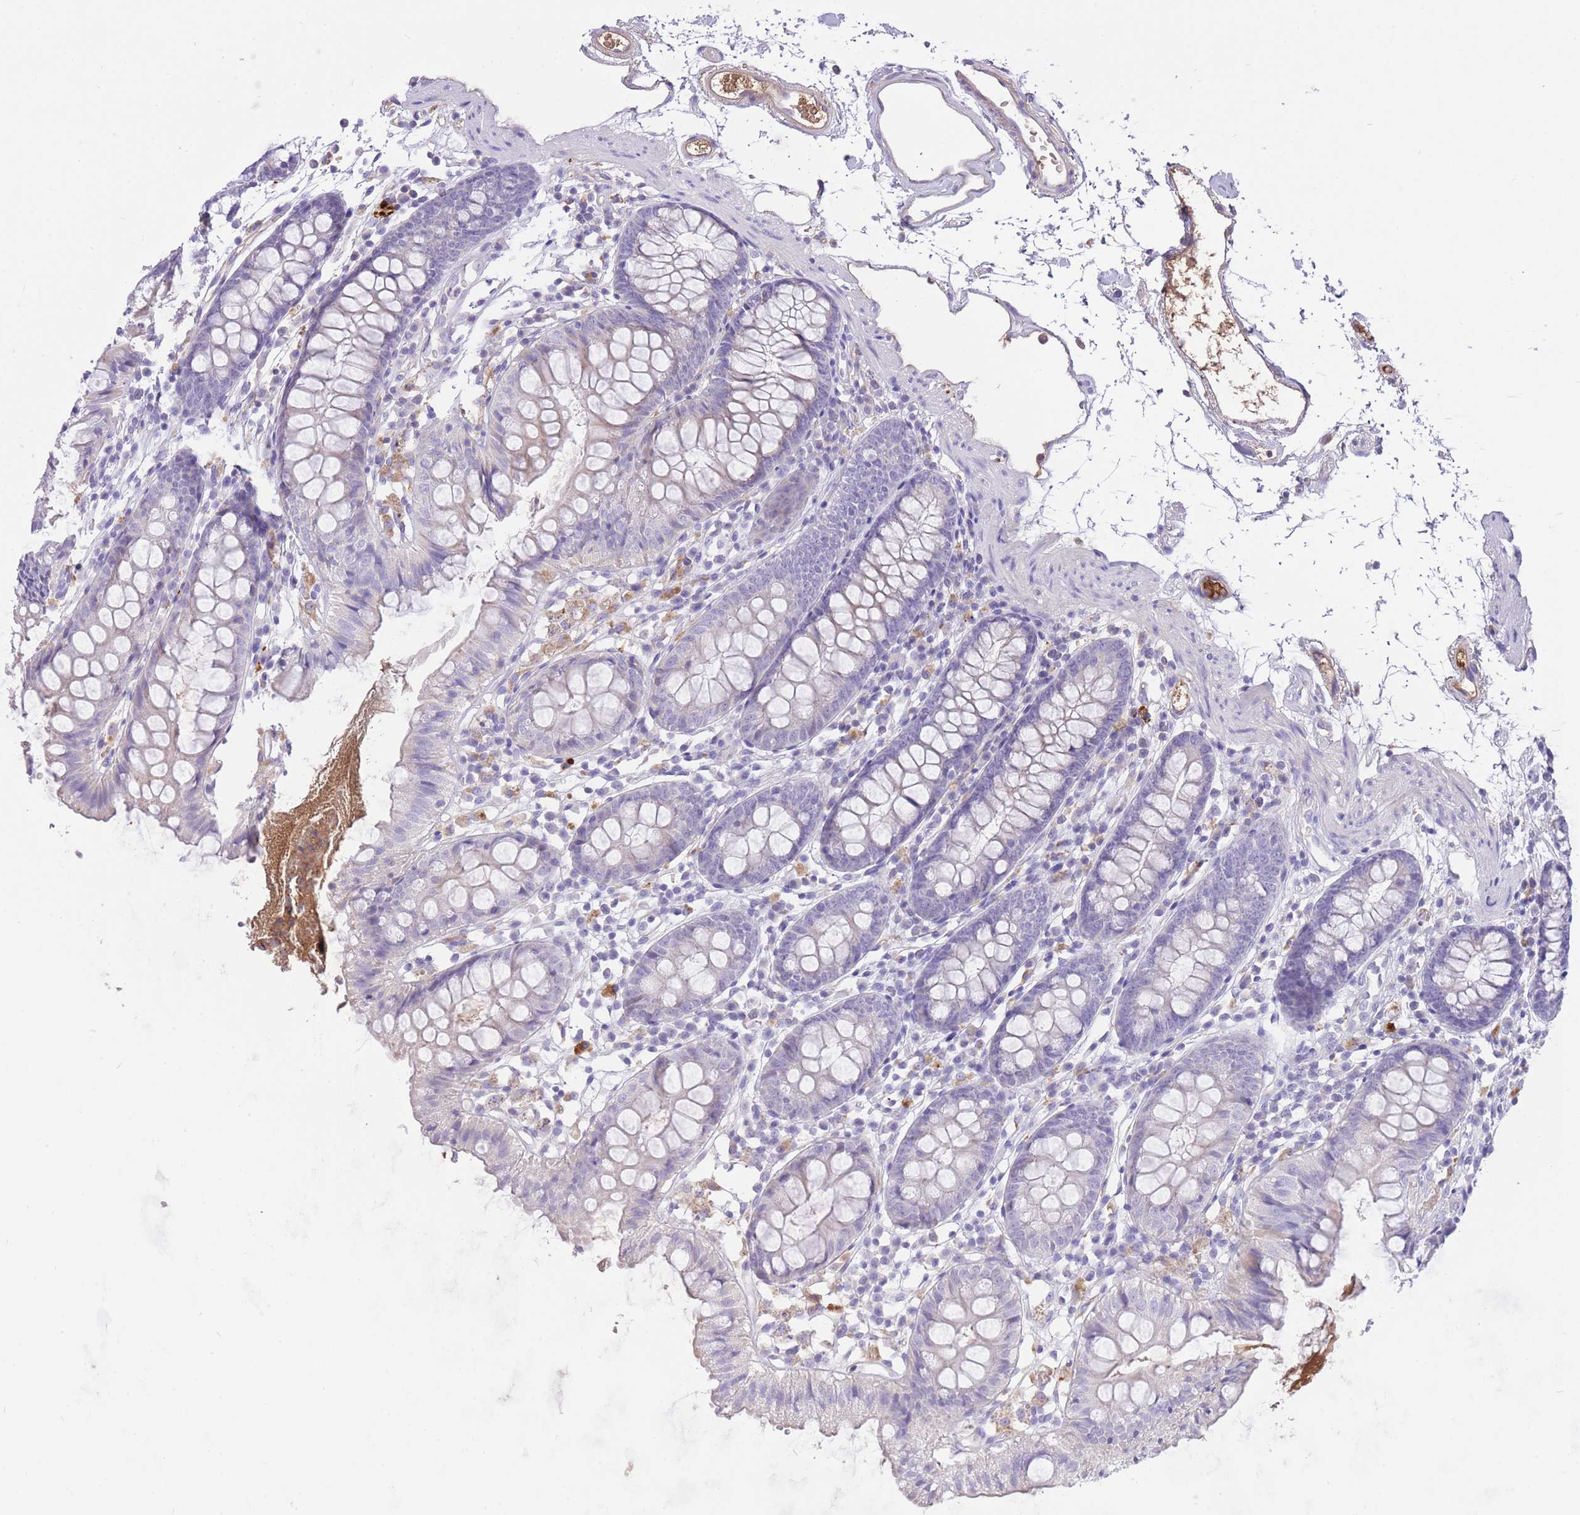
{"staining": {"intensity": "moderate", "quantity": "25%-75%", "location": "cytoplasmic/membranous"}, "tissue": "colon", "cell_type": "Endothelial cells", "image_type": "normal", "snomed": [{"axis": "morphology", "description": "Normal tissue, NOS"}, {"axis": "topography", "description": "Colon"}], "caption": "Brown immunohistochemical staining in benign human colon exhibits moderate cytoplasmic/membranous staining in about 25%-75% of endothelial cells. (DAB IHC with brightfield microscopy, high magnification).", "gene": "HRG", "patient": {"sex": "female", "age": 84}}